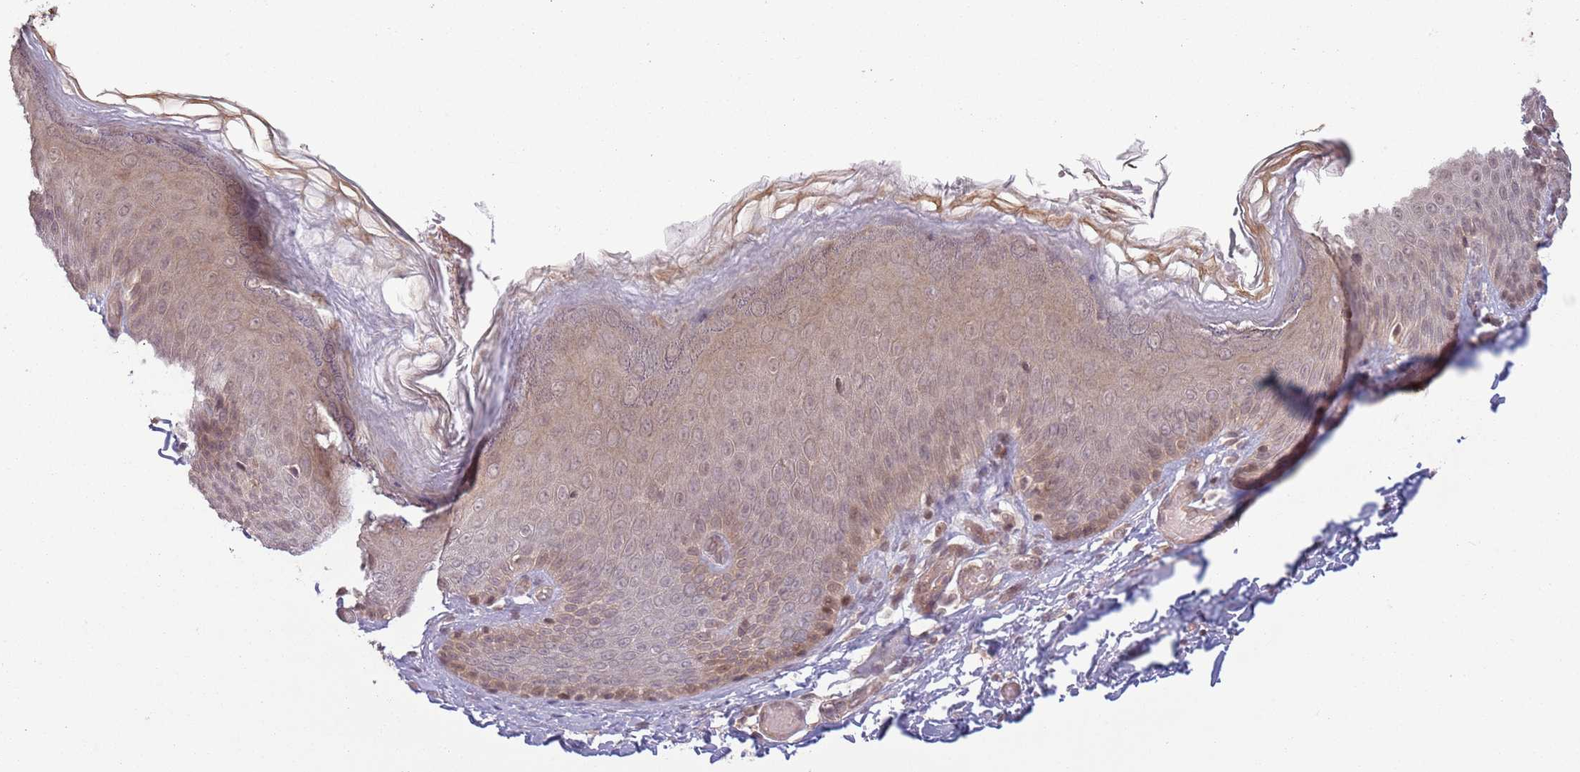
{"staining": {"intensity": "moderate", "quantity": "<25%", "location": "cytoplasmic/membranous,nuclear"}, "tissue": "skin", "cell_type": "Epidermal cells", "image_type": "normal", "snomed": [{"axis": "morphology", "description": "Normal tissue, NOS"}, {"axis": "topography", "description": "Anal"}], "caption": "A low amount of moderate cytoplasmic/membranous,nuclear positivity is present in about <25% of epidermal cells in normal skin. The protein is shown in brown color, while the nuclei are stained blue.", "gene": "CCDC154", "patient": {"sex": "female", "age": 40}}